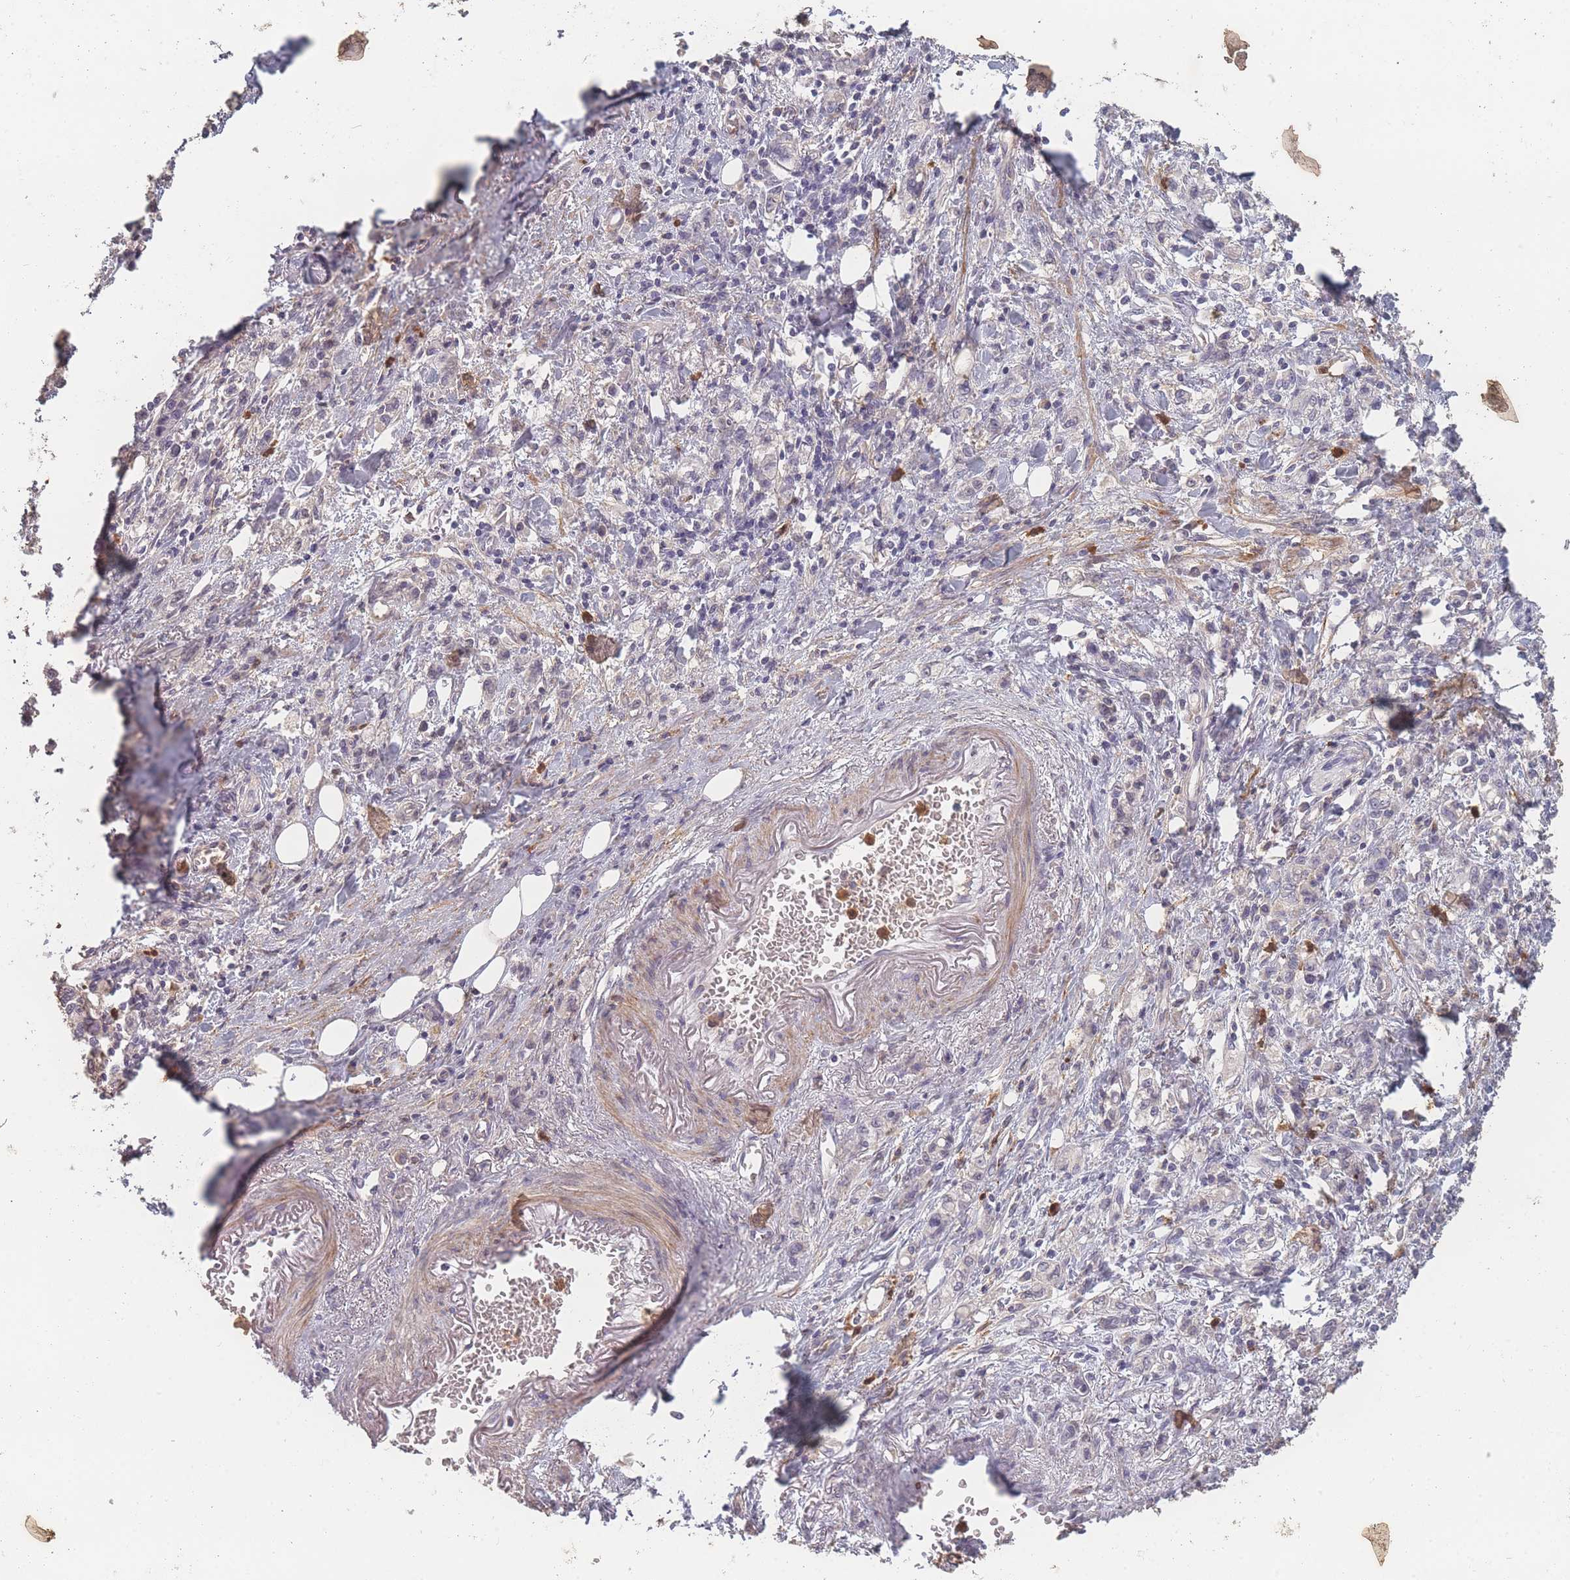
{"staining": {"intensity": "negative", "quantity": "none", "location": "none"}, "tissue": "stomach cancer", "cell_type": "Tumor cells", "image_type": "cancer", "snomed": [{"axis": "morphology", "description": "Adenocarcinoma, NOS"}, {"axis": "topography", "description": "Stomach"}], "caption": "This is an immunohistochemistry (IHC) micrograph of human stomach adenocarcinoma. There is no positivity in tumor cells.", "gene": "BST1", "patient": {"sex": "male", "age": 77}}